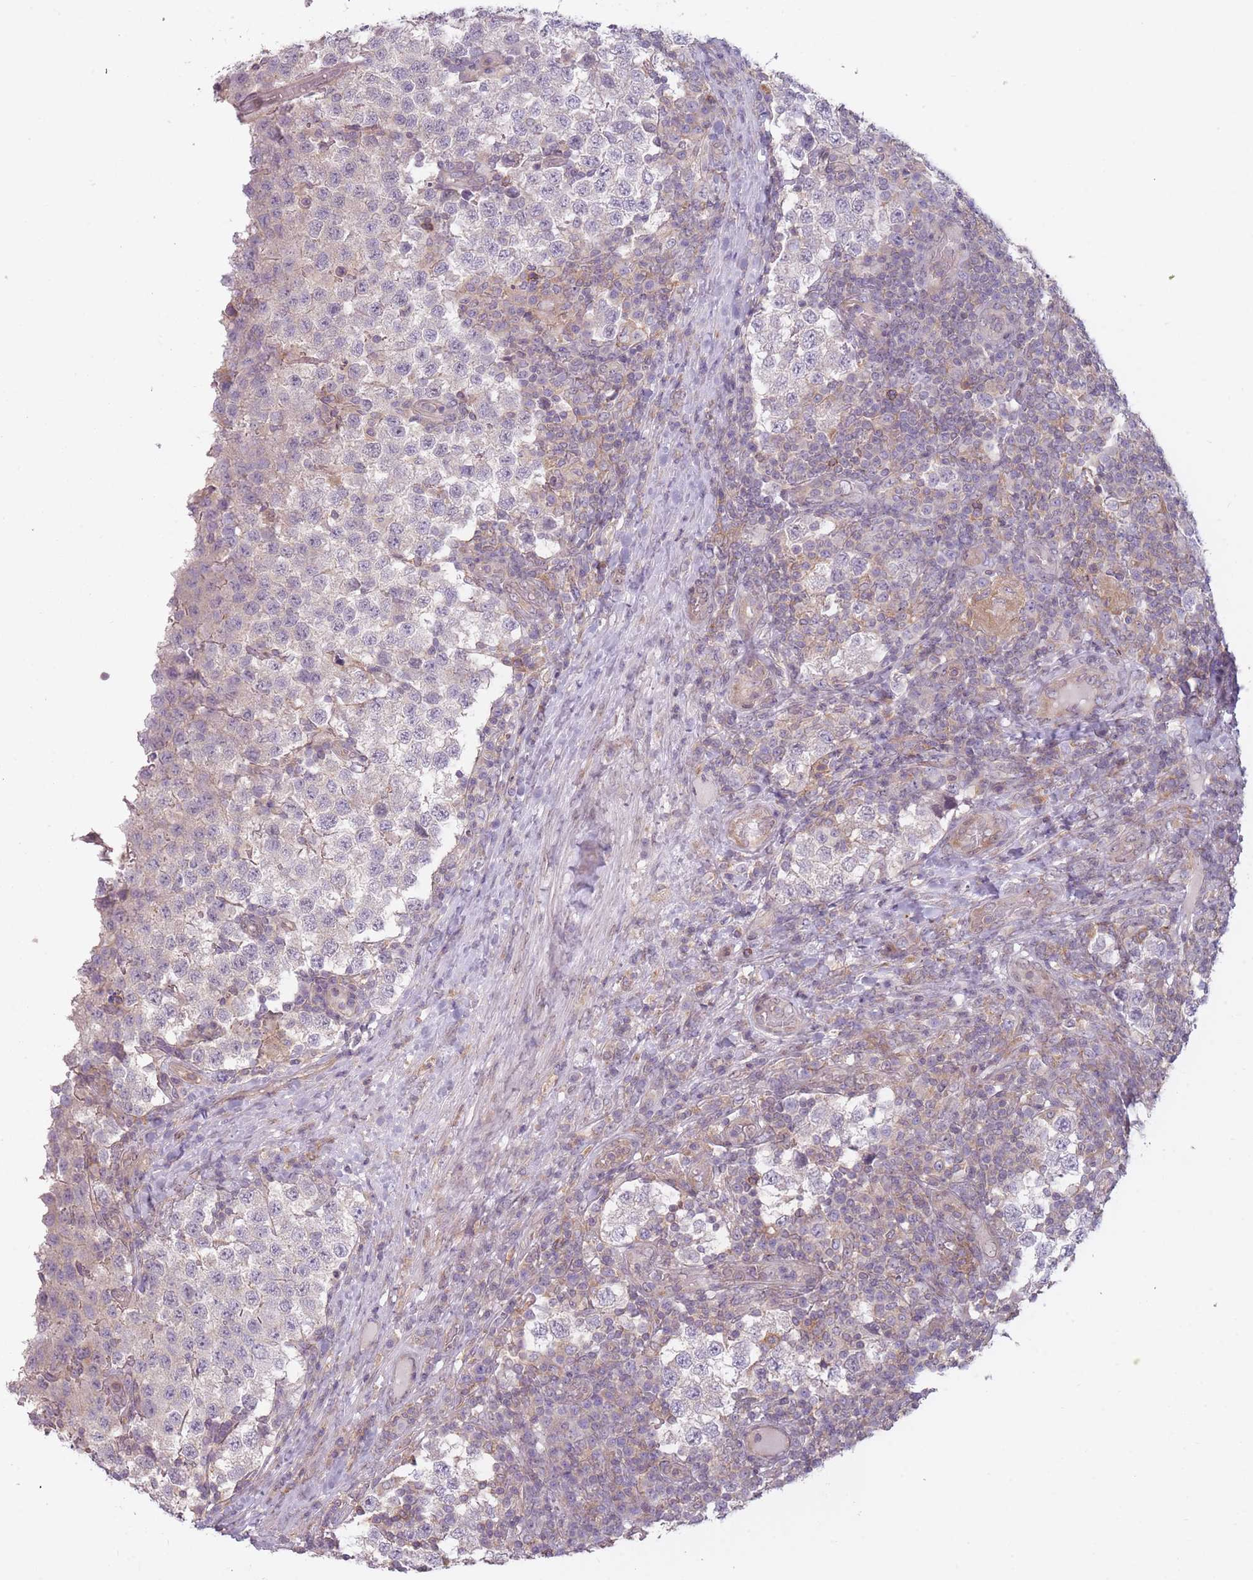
{"staining": {"intensity": "negative", "quantity": "none", "location": "none"}, "tissue": "testis cancer", "cell_type": "Tumor cells", "image_type": "cancer", "snomed": [{"axis": "morphology", "description": "Seminoma, NOS"}, {"axis": "topography", "description": "Testis"}], "caption": "Human testis seminoma stained for a protein using immunohistochemistry (IHC) demonstrates no positivity in tumor cells.", "gene": "TET3", "patient": {"sex": "male", "age": 34}}